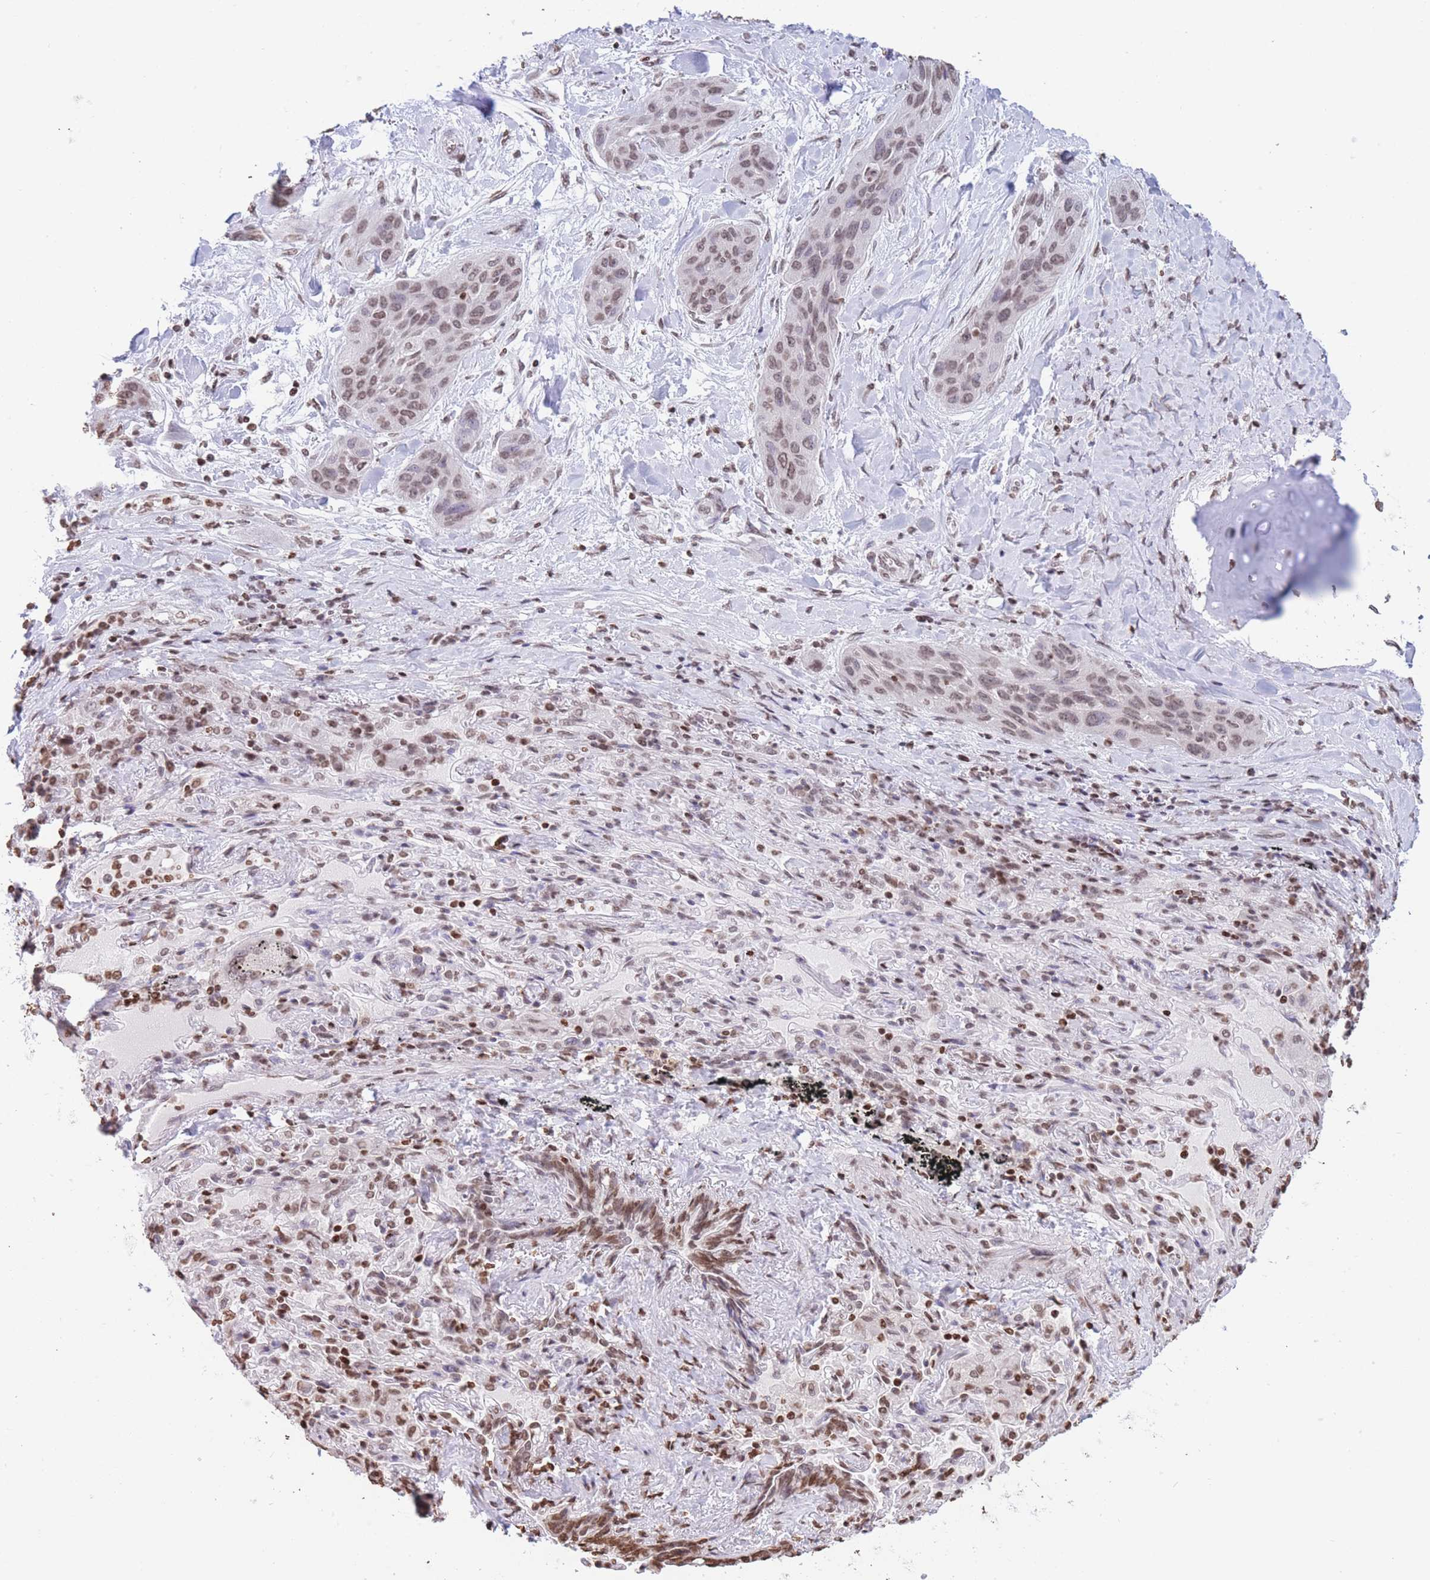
{"staining": {"intensity": "moderate", "quantity": ">75%", "location": "nuclear"}, "tissue": "lung cancer", "cell_type": "Tumor cells", "image_type": "cancer", "snomed": [{"axis": "morphology", "description": "Squamous cell carcinoma, NOS"}, {"axis": "topography", "description": "Lung"}], "caption": "Human lung squamous cell carcinoma stained with a brown dye demonstrates moderate nuclear positive staining in about >75% of tumor cells.", "gene": "H2BC11", "patient": {"sex": "female", "age": 70}}